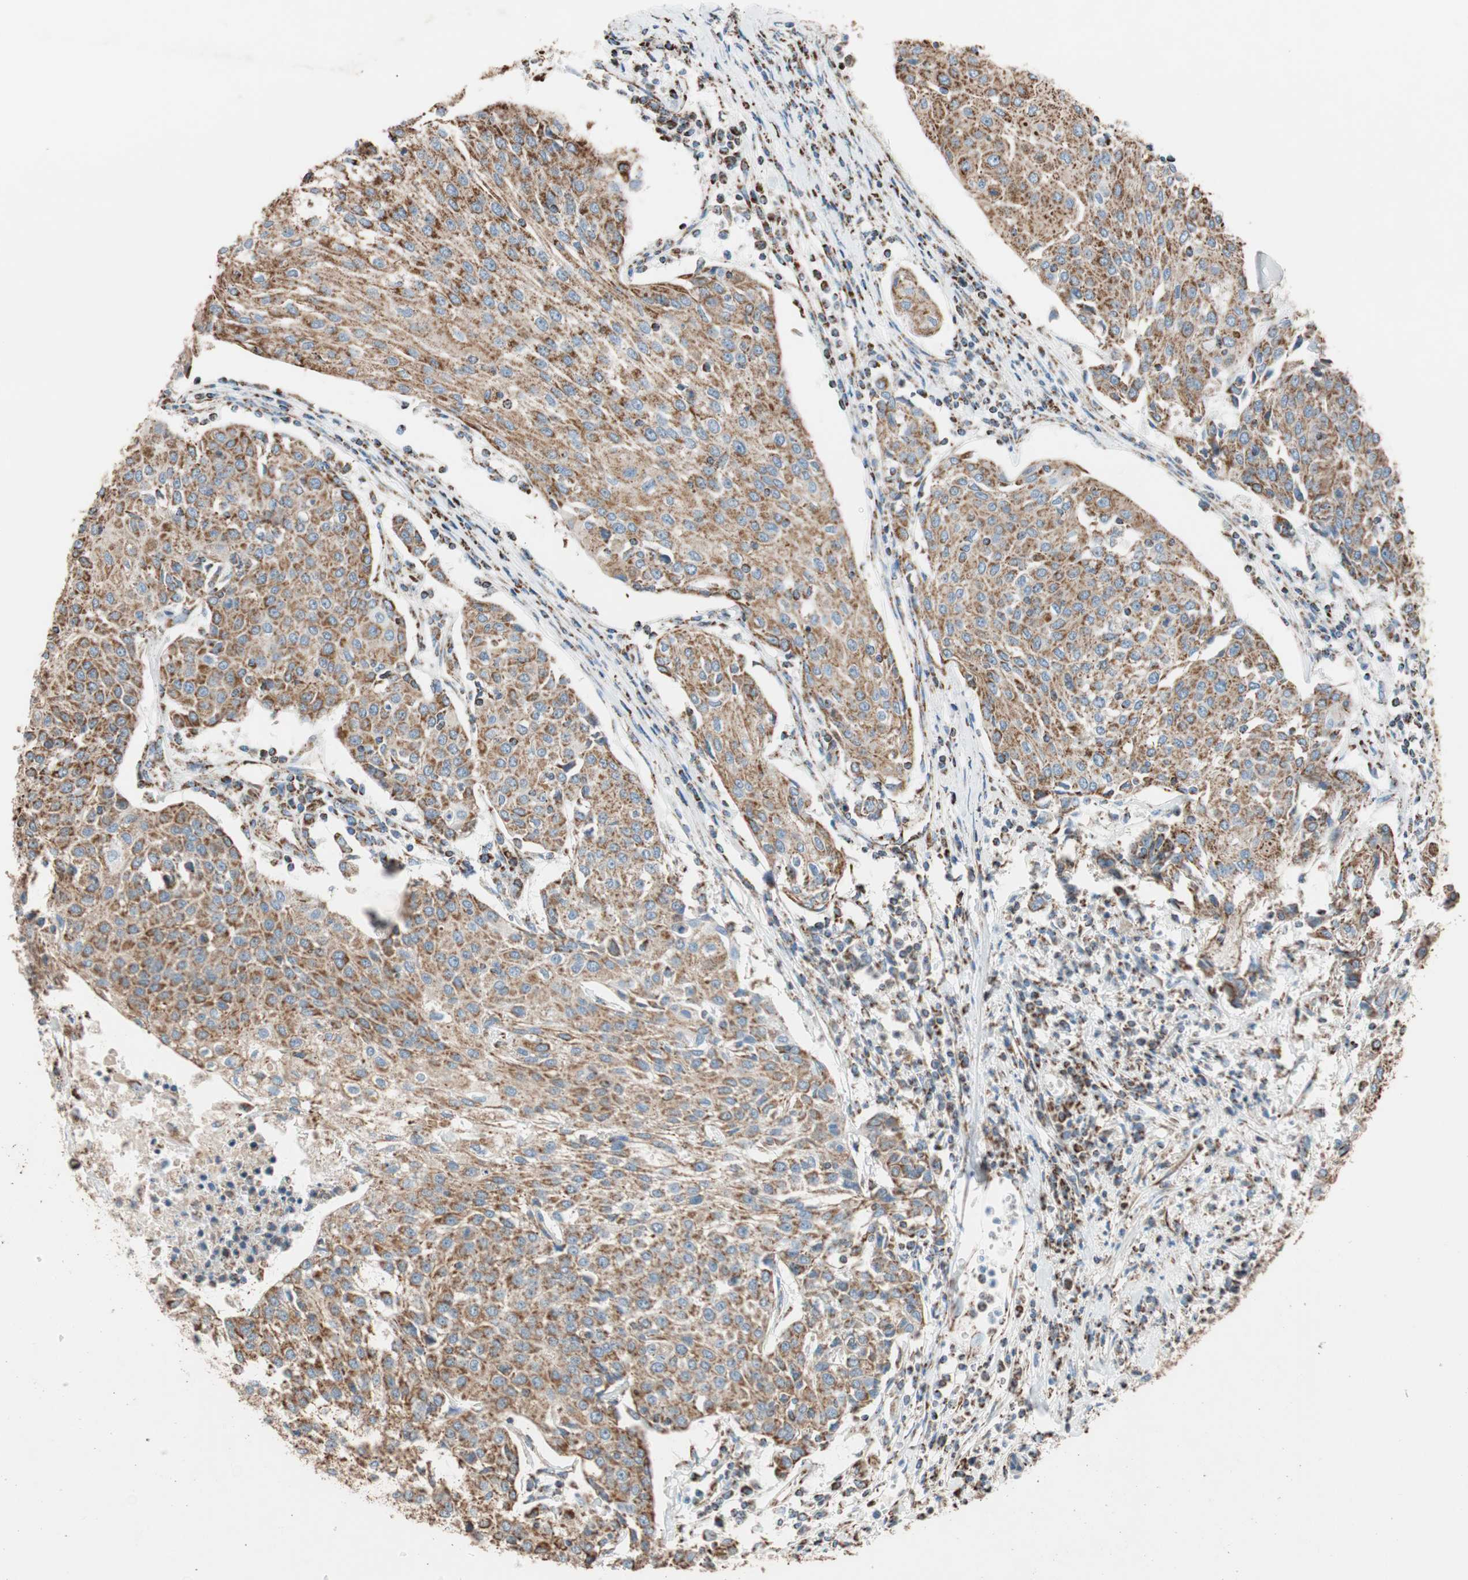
{"staining": {"intensity": "moderate", "quantity": ">75%", "location": "cytoplasmic/membranous"}, "tissue": "urothelial cancer", "cell_type": "Tumor cells", "image_type": "cancer", "snomed": [{"axis": "morphology", "description": "Urothelial carcinoma, High grade"}, {"axis": "topography", "description": "Urinary bladder"}], "caption": "The histopathology image exhibits a brown stain indicating the presence of a protein in the cytoplasmic/membranous of tumor cells in urothelial cancer. (DAB (3,3'-diaminobenzidine) IHC with brightfield microscopy, high magnification).", "gene": "PCSK4", "patient": {"sex": "female", "age": 85}}